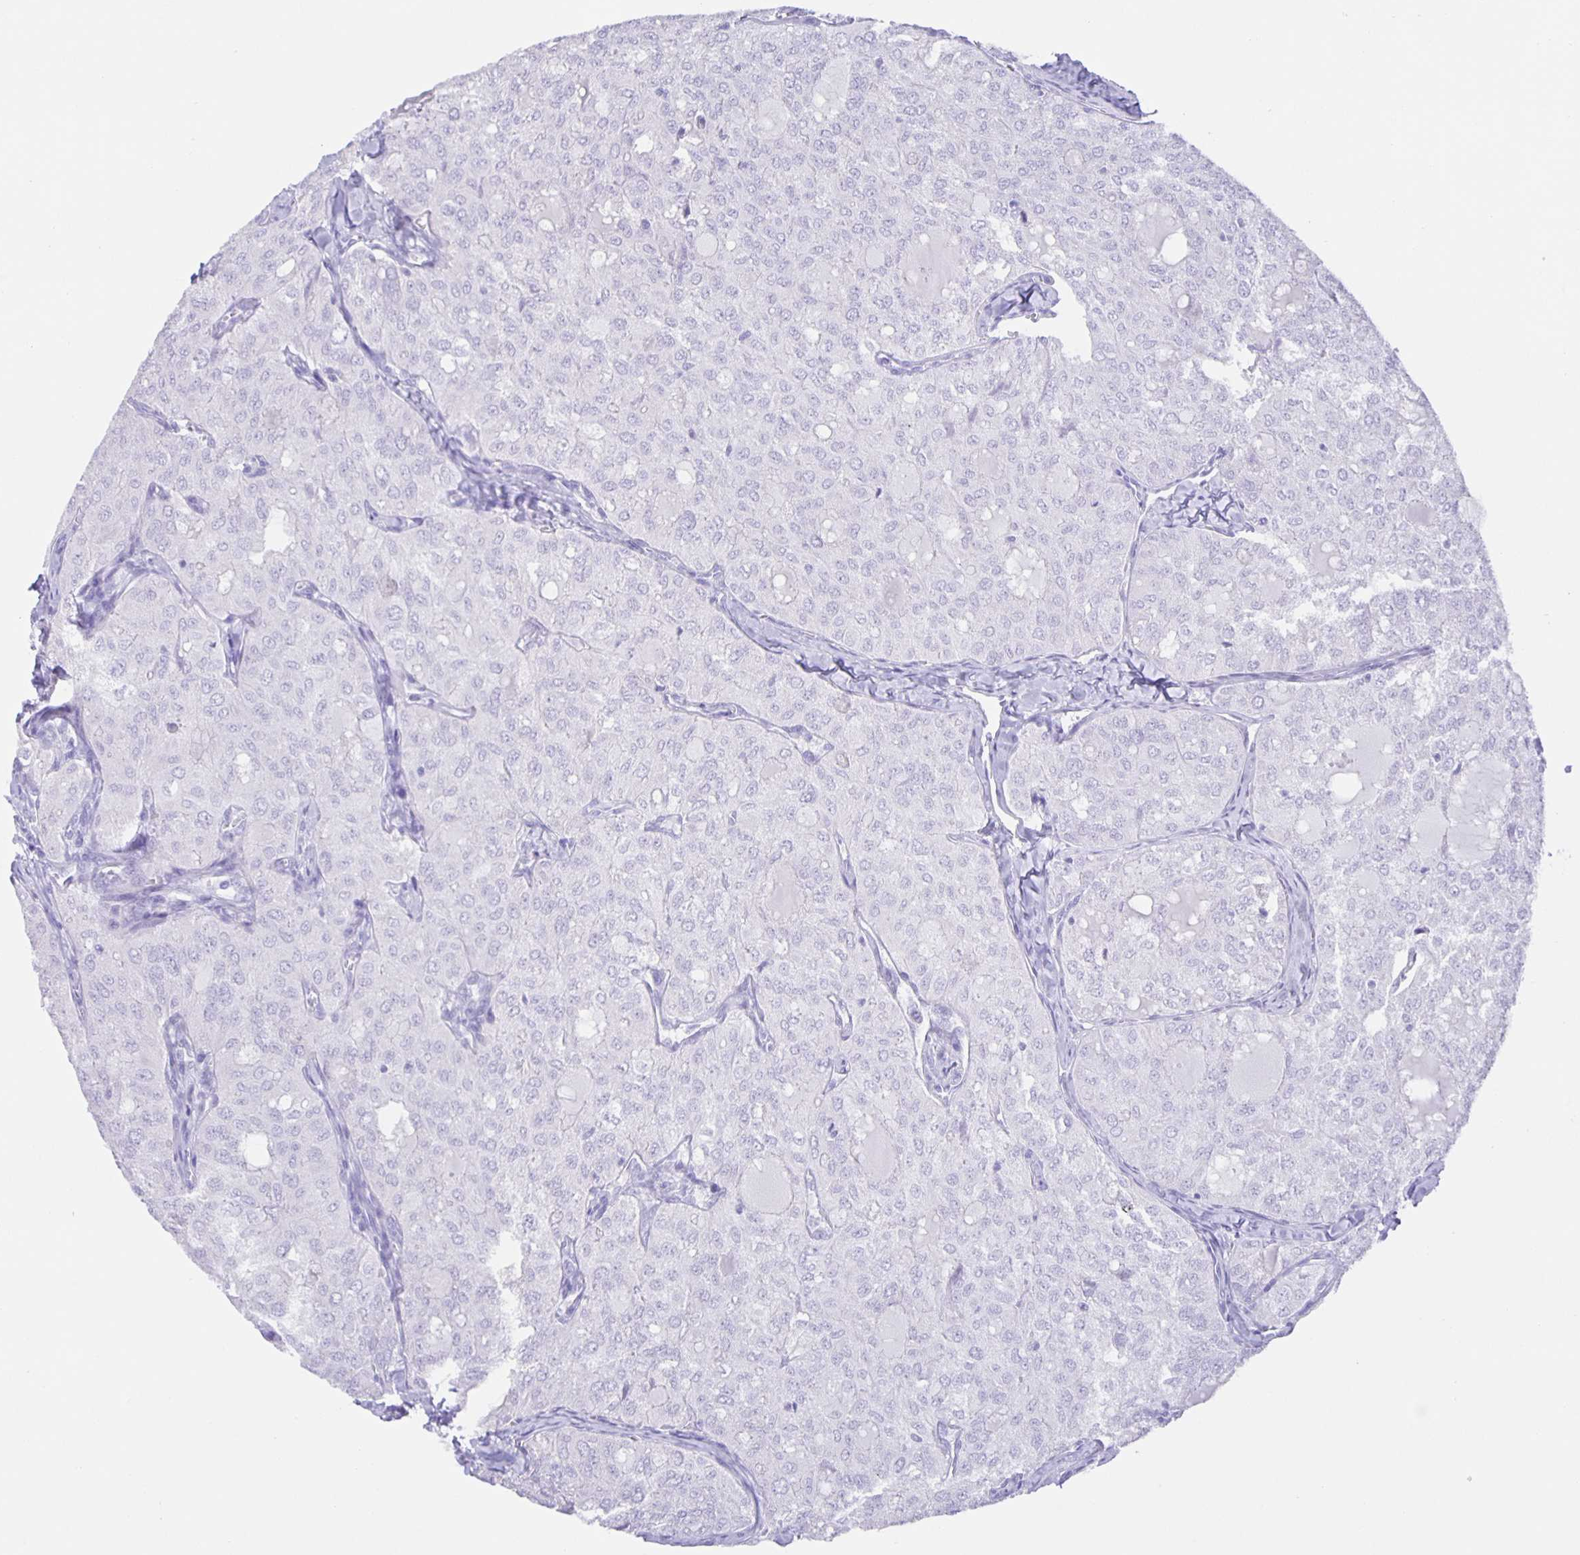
{"staining": {"intensity": "negative", "quantity": "none", "location": "none"}, "tissue": "thyroid cancer", "cell_type": "Tumor cells", "image_type": "cancer", "snomed": [{"axis": "morphology", "description": "Follicular adenoma carcinoma, NOS"}, {"axis": "topography", "description": "Thyroid gland"}], "caption": "There is no significant staining in tumor cells of thyroid cancer (follicular adenoma carcinoma).", "gene": "GUCA2A", "patient": {"sex": "male", "age": 75}}